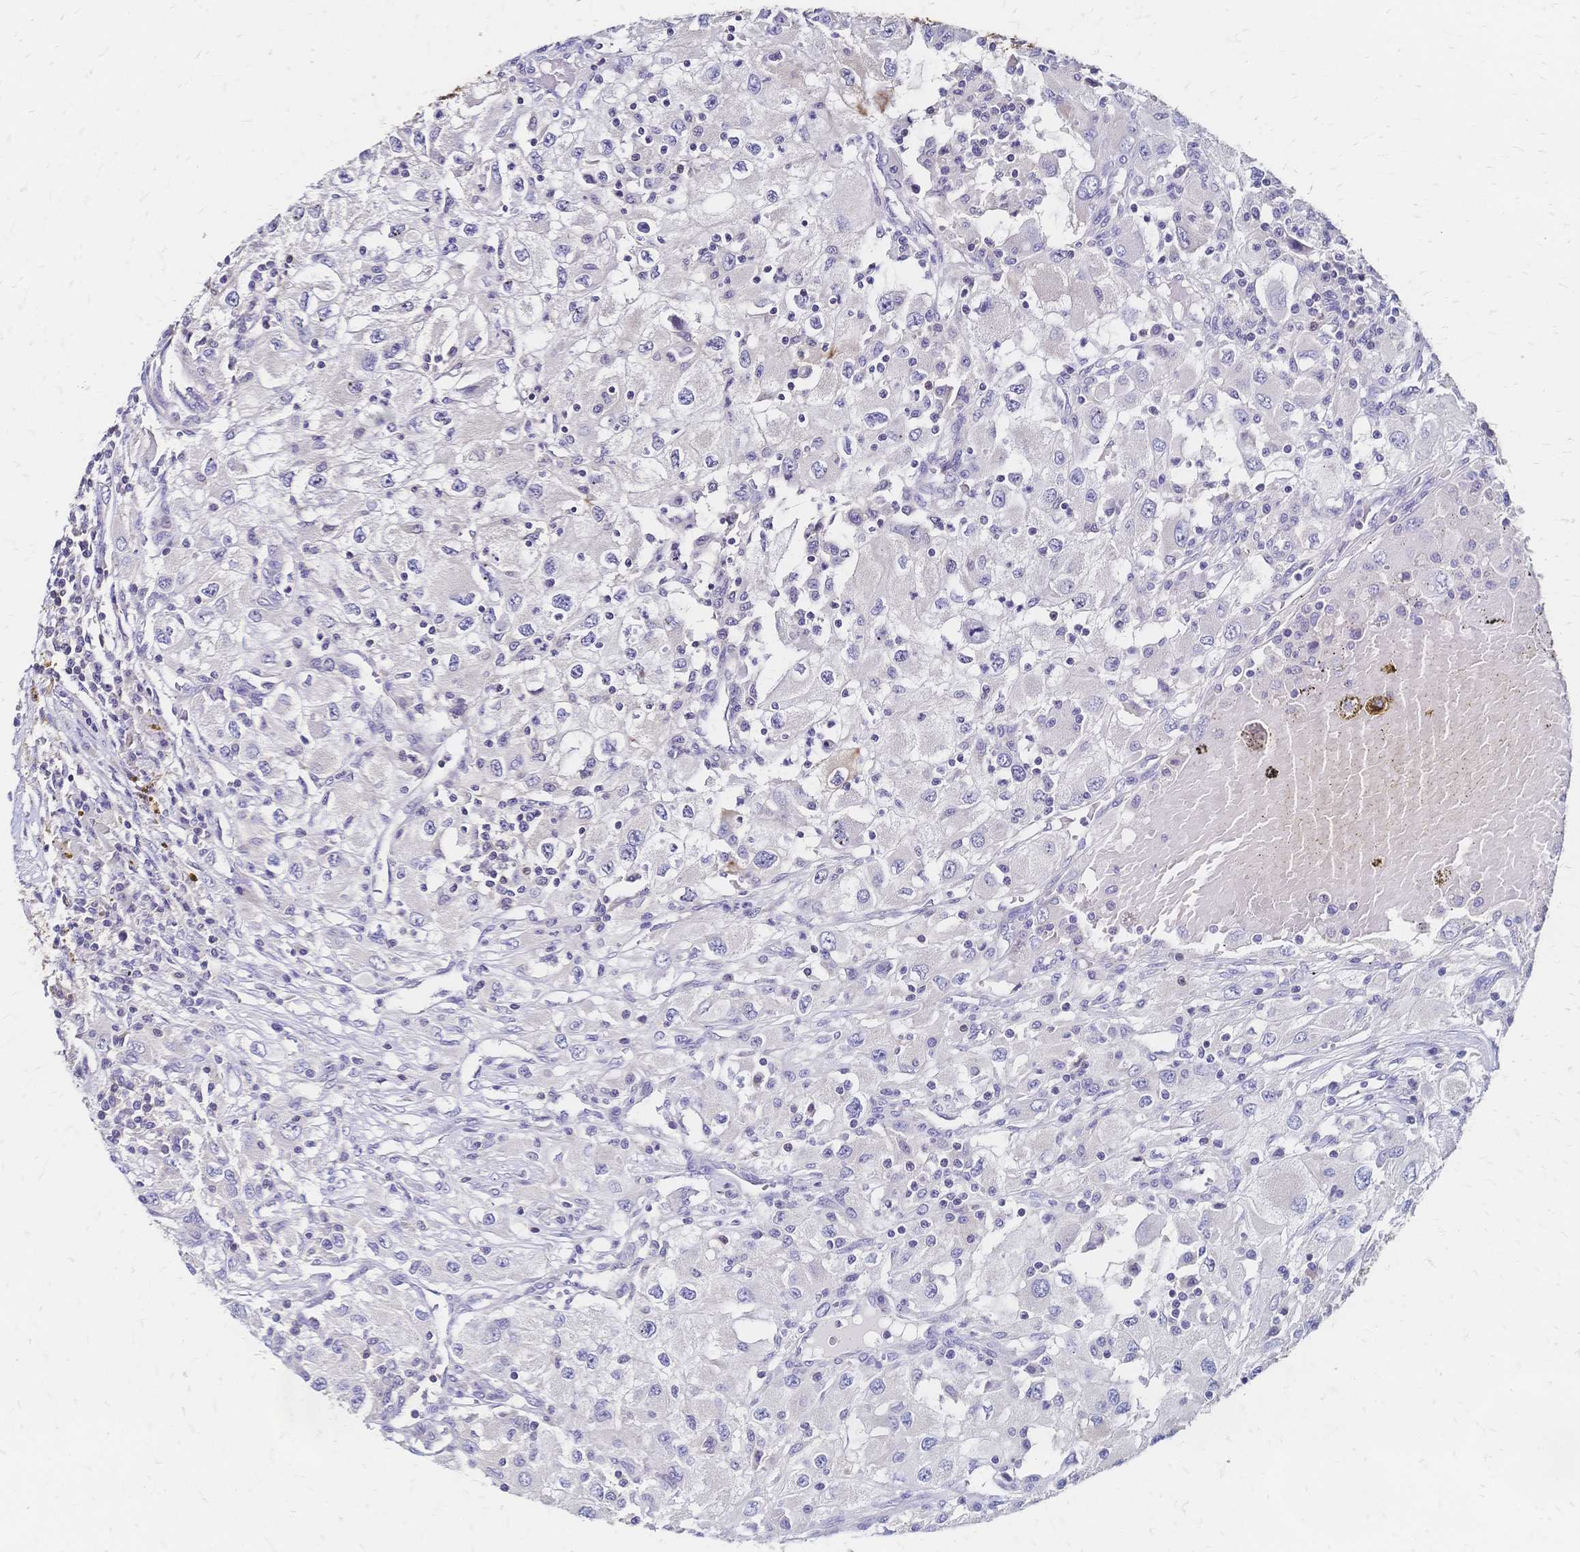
{"staining": {"intensity": "negative", "quantity": "none", "location": "none"}, "tissue": "renal cancer", "cell_type": "Tumor cells", "image_type": "cancer", "snomed": [{"axis": "morphology", "description": "Adenocarcinoma, NOS"}, {"axis": "topography", "description": "Kidney"}], "caption": "IHC micrograph of adenocarcinoma (renal) stained for a protein (brown), which demonstrates no expression in tumor cells.", "gene": "DTNB", "patient": {"sex": "female", "age": 67}}